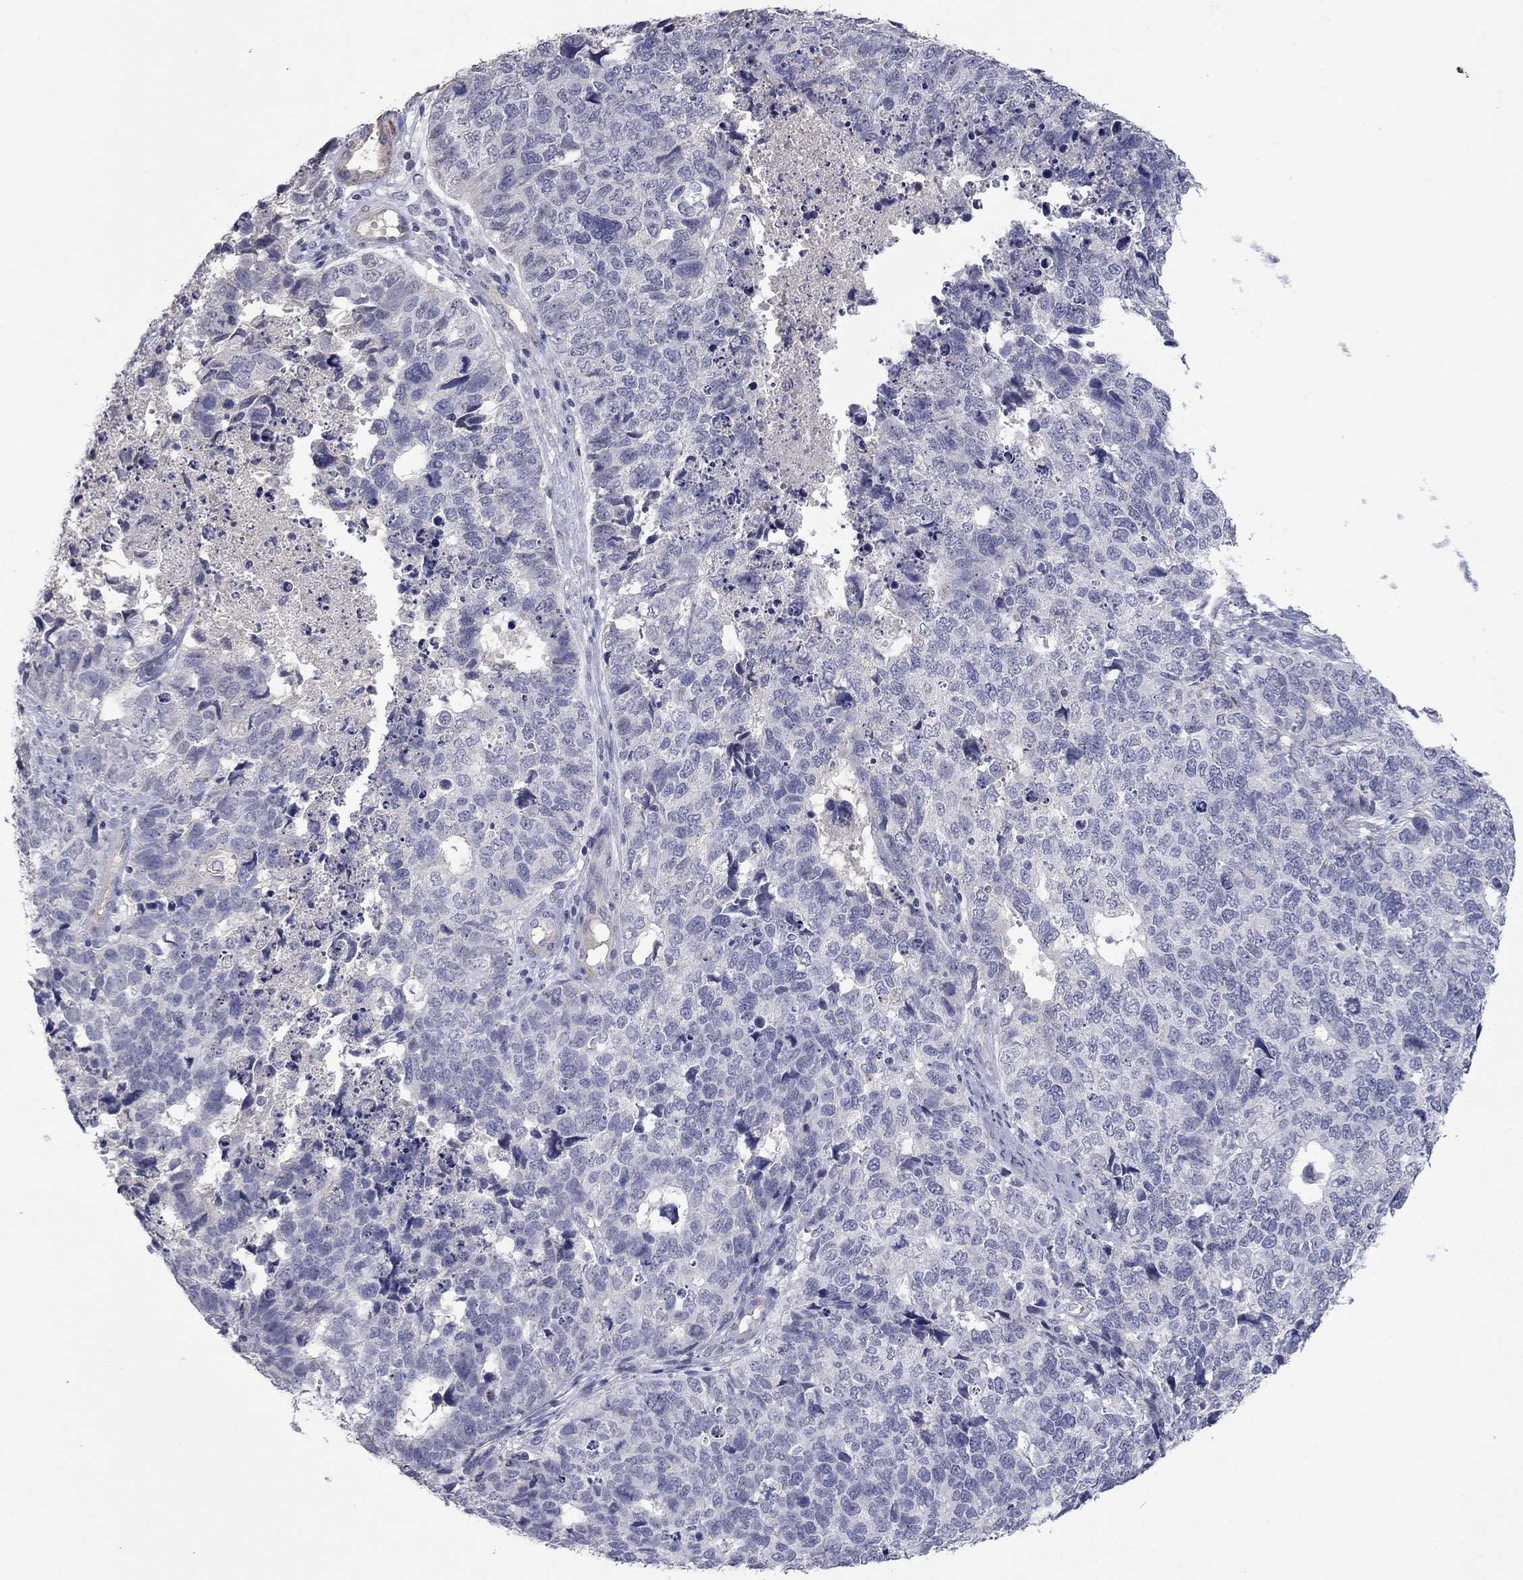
{"staining": {"intensity": "negative", "quantity": "none", "location": "none"}, "tissue": "cervical cancer", "cell_type": "Tumor cells", "image_type": "cancer", "snomed": [{"axis": "morphology", "description": "Squamous cell carcinoma, NOS"}, {"axis": "topography", "description": "Cervix"}], "caption": "The micrograph reveals no staining of tumor cells in cervical squamous cell carcinoma.", "gene": "IP6K3", "patient": {"sex": "female", "age": 63}}